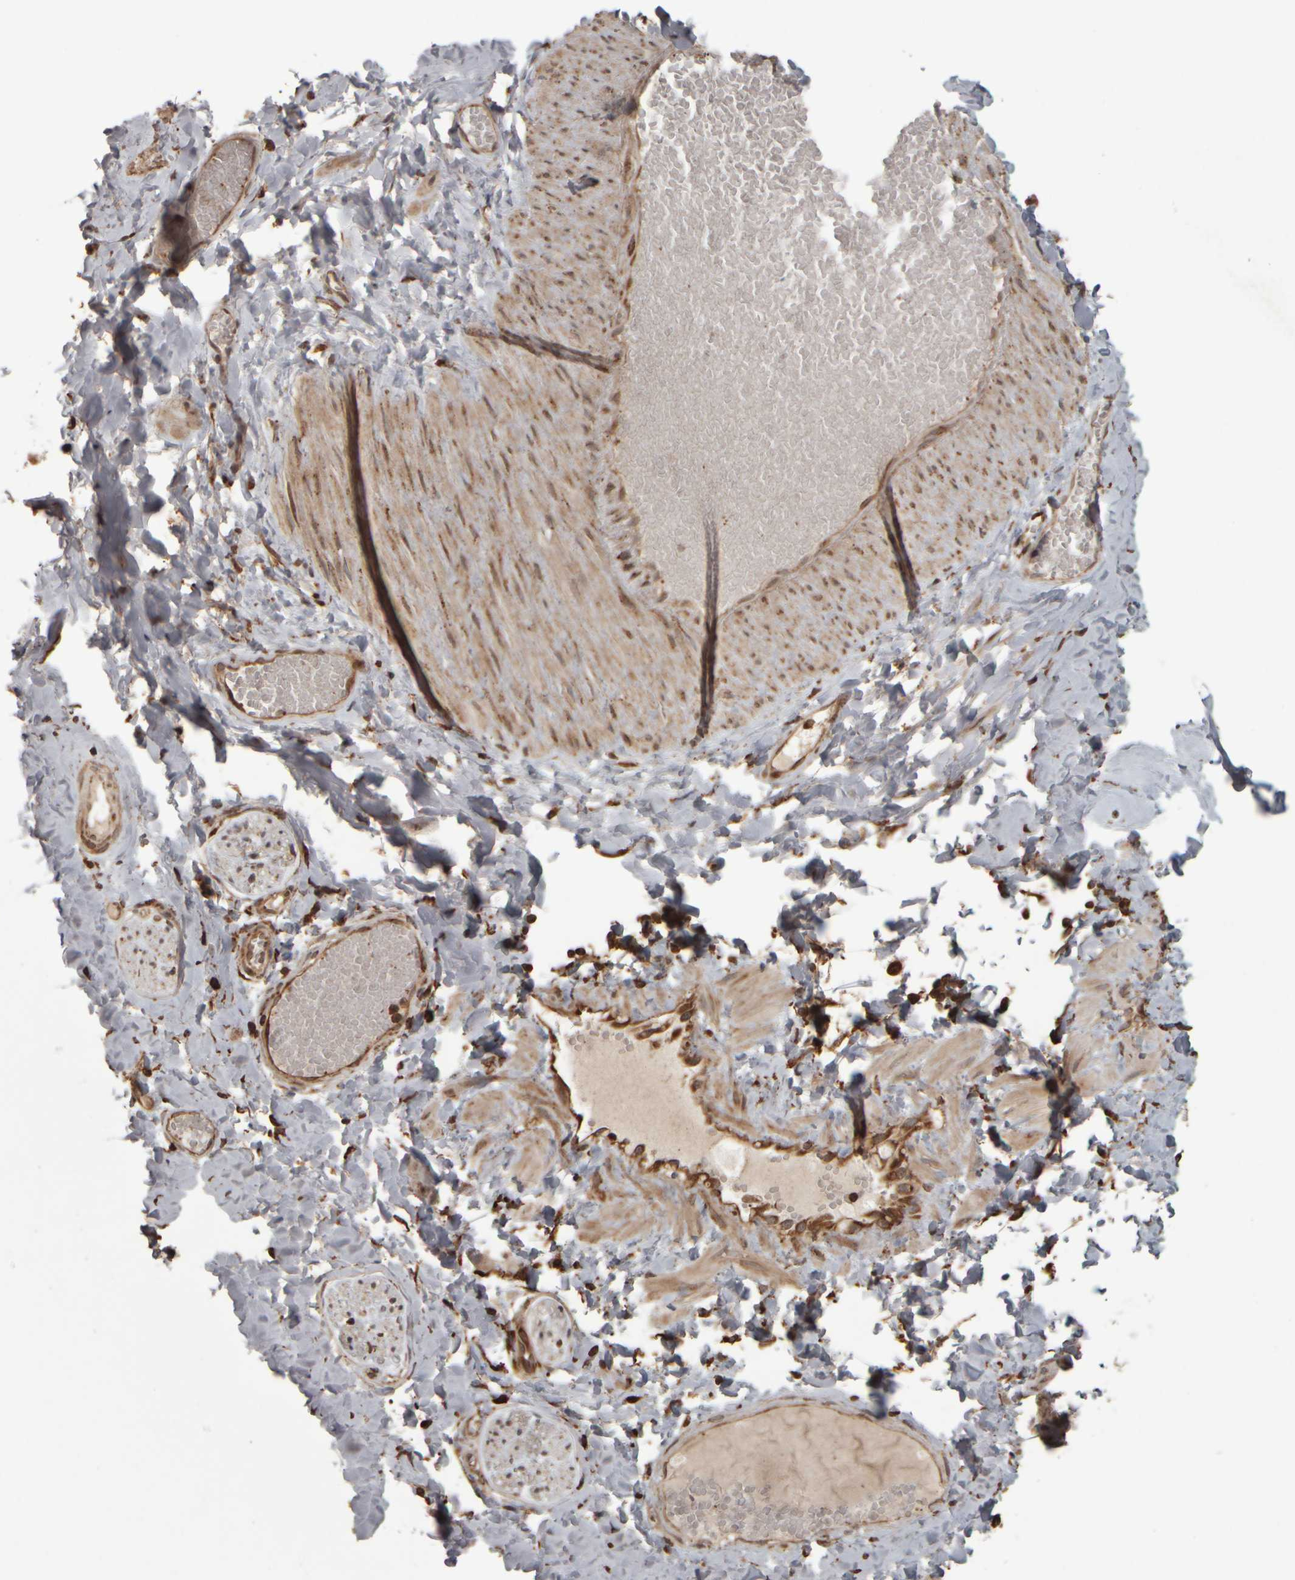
{"staining": {"intensity": "moderate", "quantity": ">75%", "location": "cytoplasmic/membranous"}, "tissue": "adipose tissue", "cell_type": "Adipocytes", "image_type": "normal", "snomed": [{"axis": "morphology", "description": "Normal tissue, NOS"}, {"axis": "topography", "description": "Adipose tissue"}, {"axis": "topography", "description": "Vascular tissue"}, {"axis": "topography", "description": "Peripheral nerve tissue"}], "caption": "Adipose tissue stained with a brown dye displays moderate cytoplasmic/membranous positive expression in about >75% of adipocytes.", "gene": "AGBL3", "patient": {"sex": "male", "age": 25}}